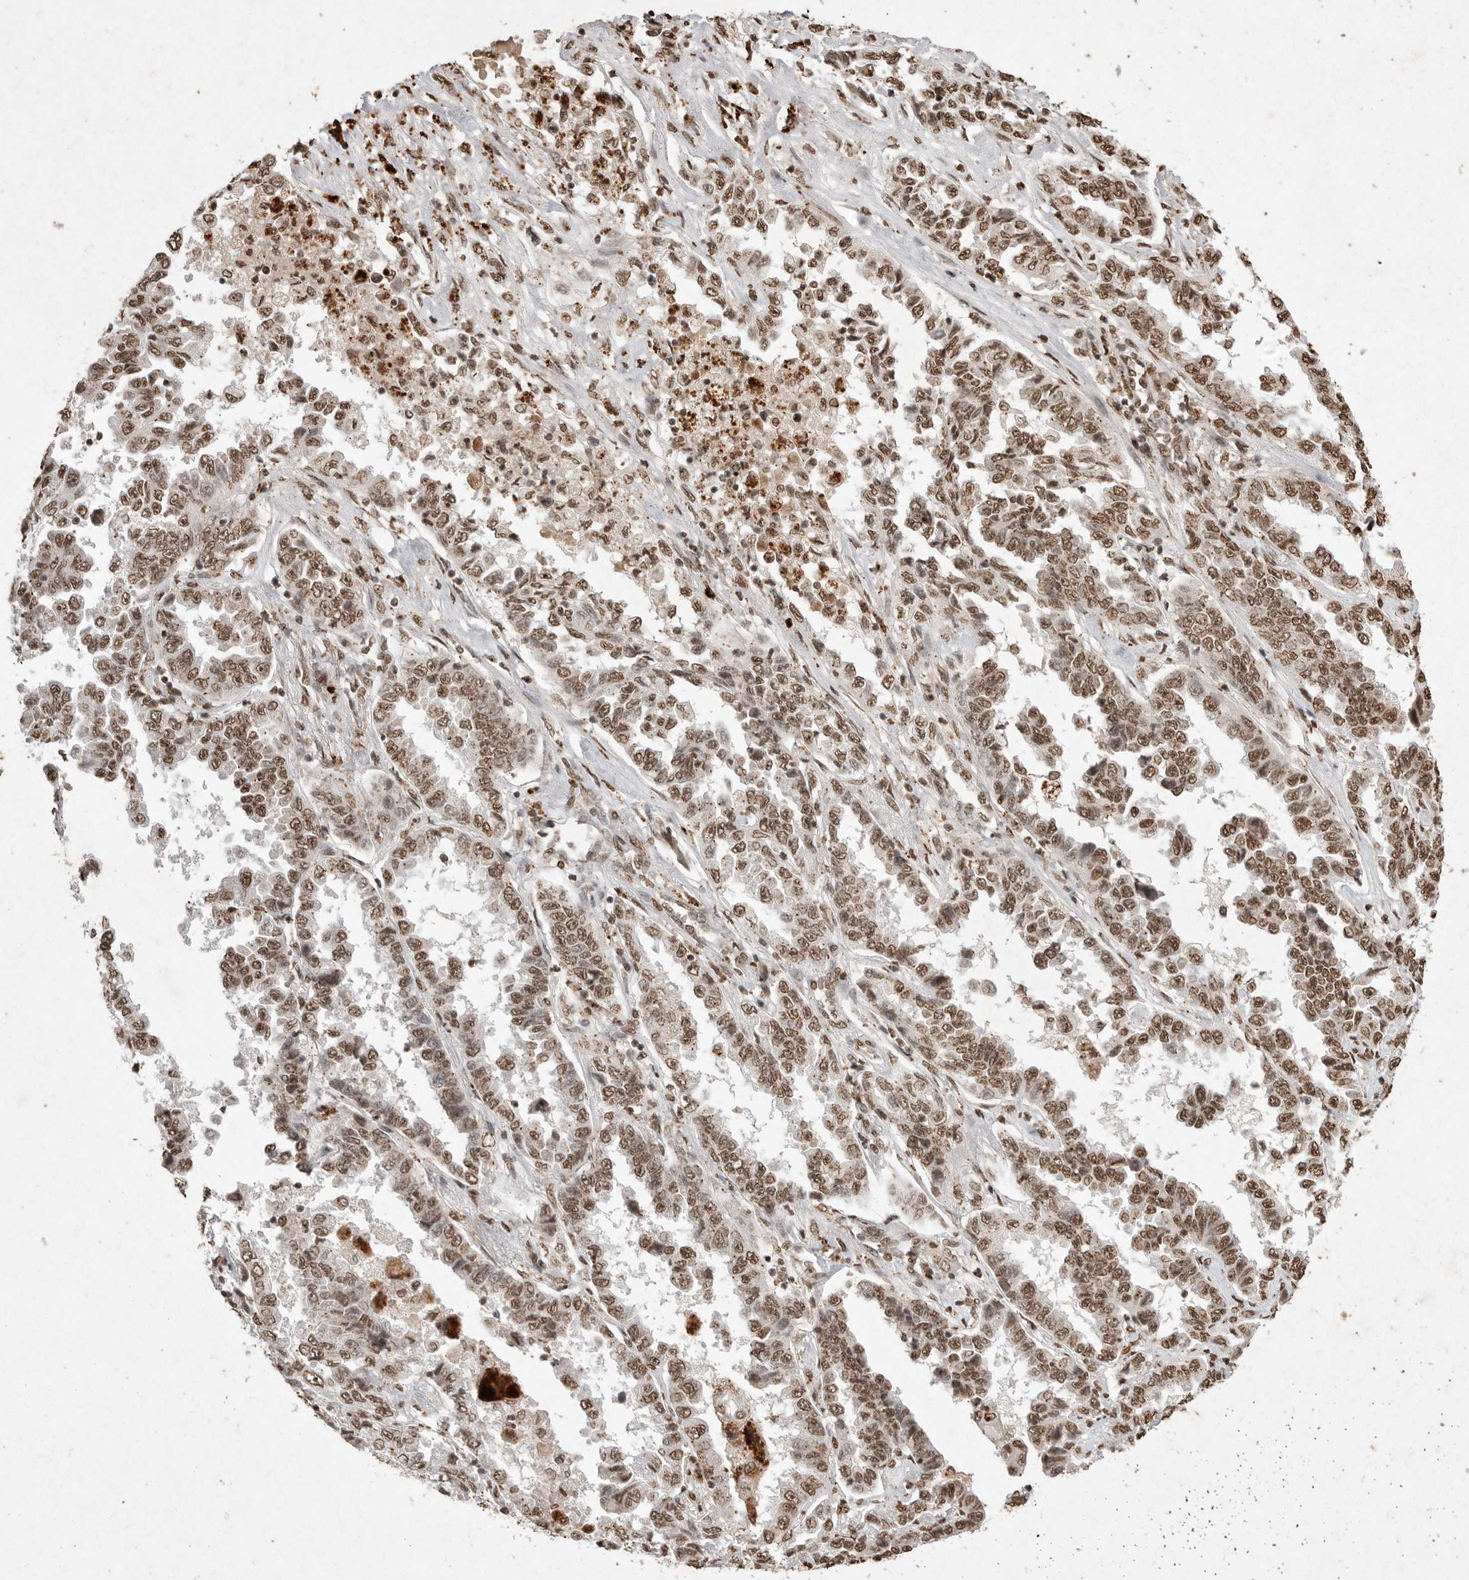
{"staining": {"intensity": "moderate", "quantity": ">75%", "location": "nuclear"}, "tissue": "lung cancer", "cell_type": "Tumor cells", "image_type": "cancer", "snomed": [{"axis": "morphology", "description": "Adenocarcinoma, NOS"}, {"axis": "topography", "description": "Lung"}], "caption": "About >75% of tumor cells in human adenocarcinoma (lung) show moderate nuclear protein expression as visualized by brown immunohistochemical staining.", "gene": "NKX3-2", "patient": {"sex": "female", "age": 51}}